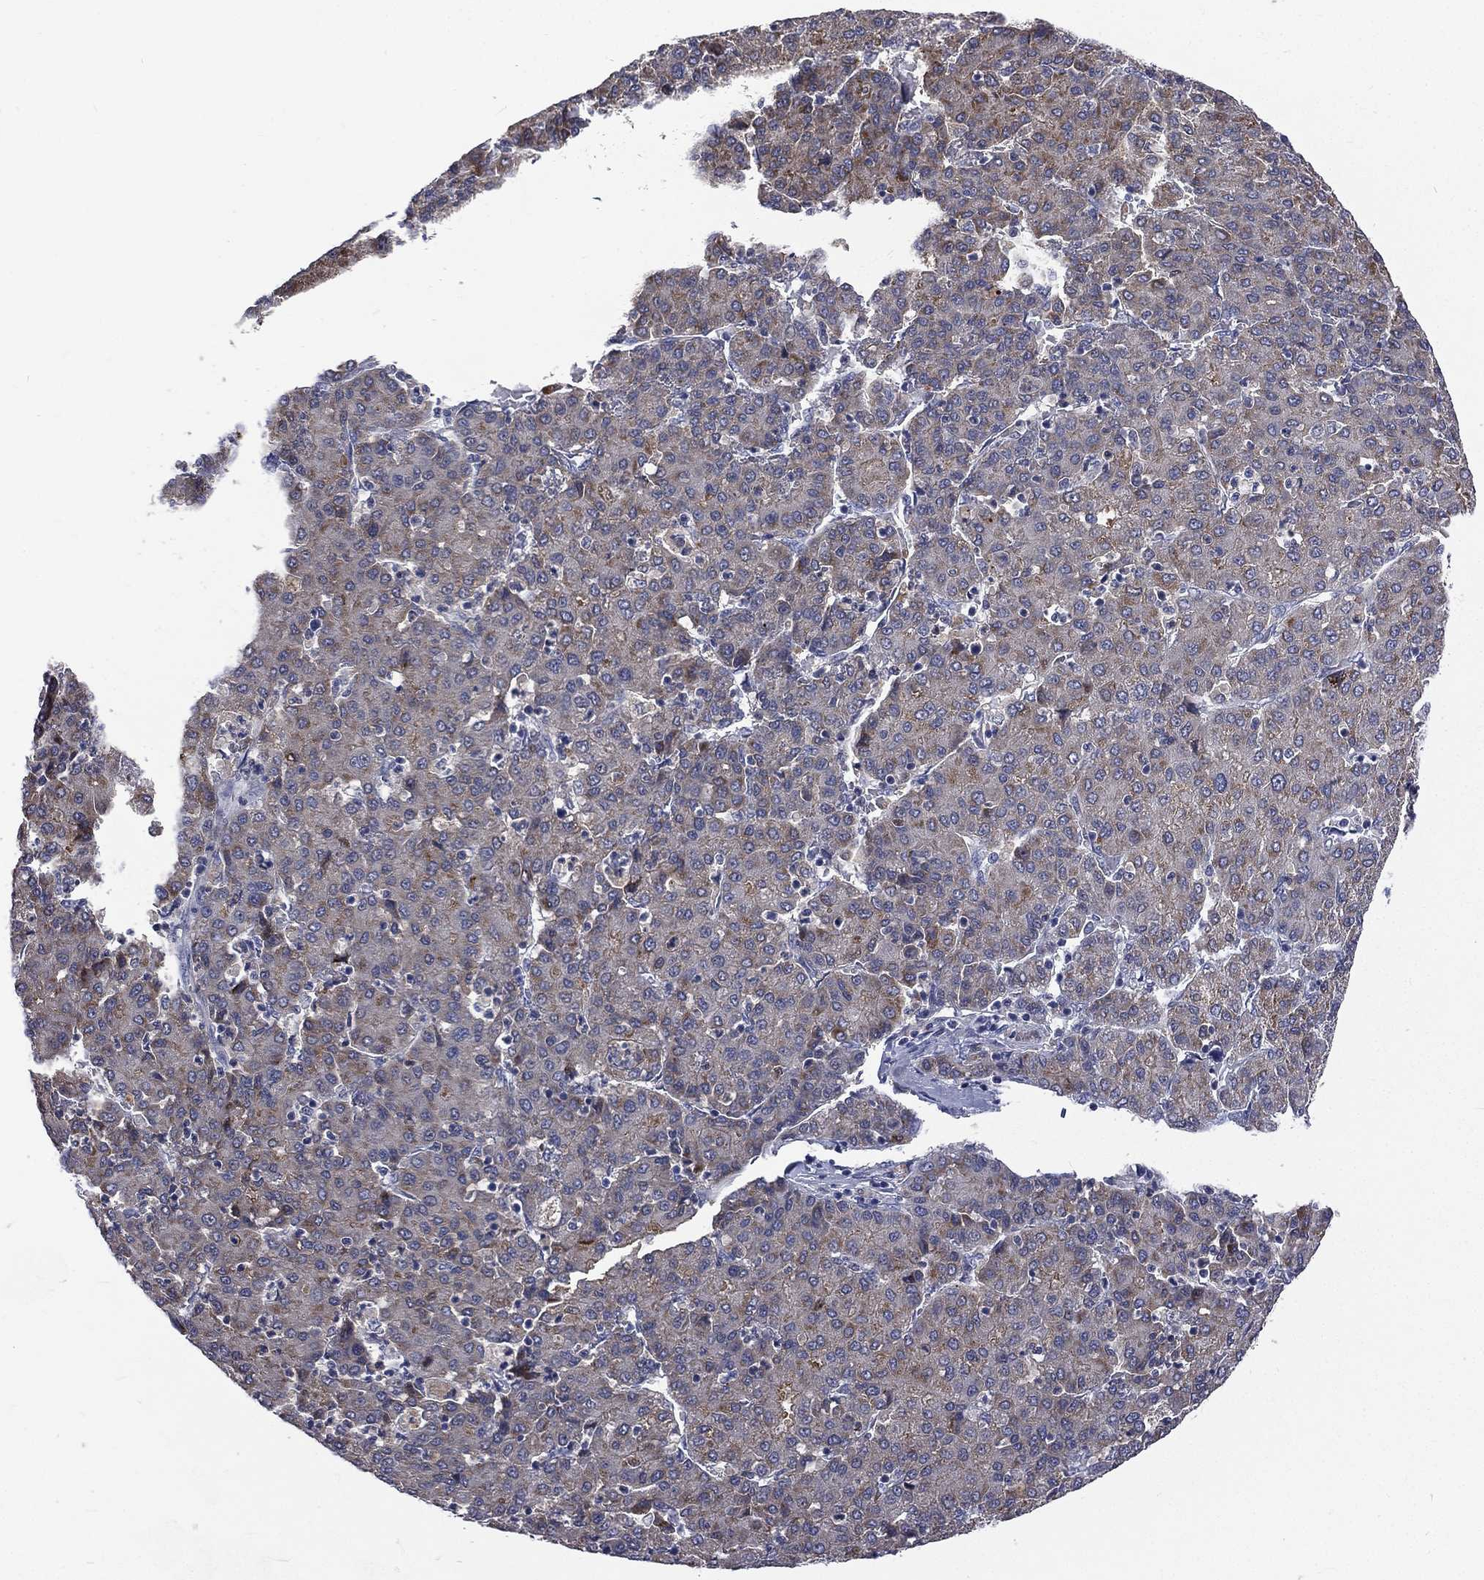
{"staining": {"intensity": "weak", "quantity": "<25%", "location": "cytoplasmic/membranous"}, "tissue": "liver cancer", "cell_type": "Tumor cells", "image_type": "cancer", "snomed": [{"axis": "morphology", "description": "Carcinoma, Hepatocellular, NOS"}, {"axis": "topography", "description": "Liver"}], "caption": "Liver hepatocellular carcinoma was stained to show a protein in brown. There is no significant expression in tumor cells.", "gene": "CA12", "patient": {"sex": "male", "age": 65}}